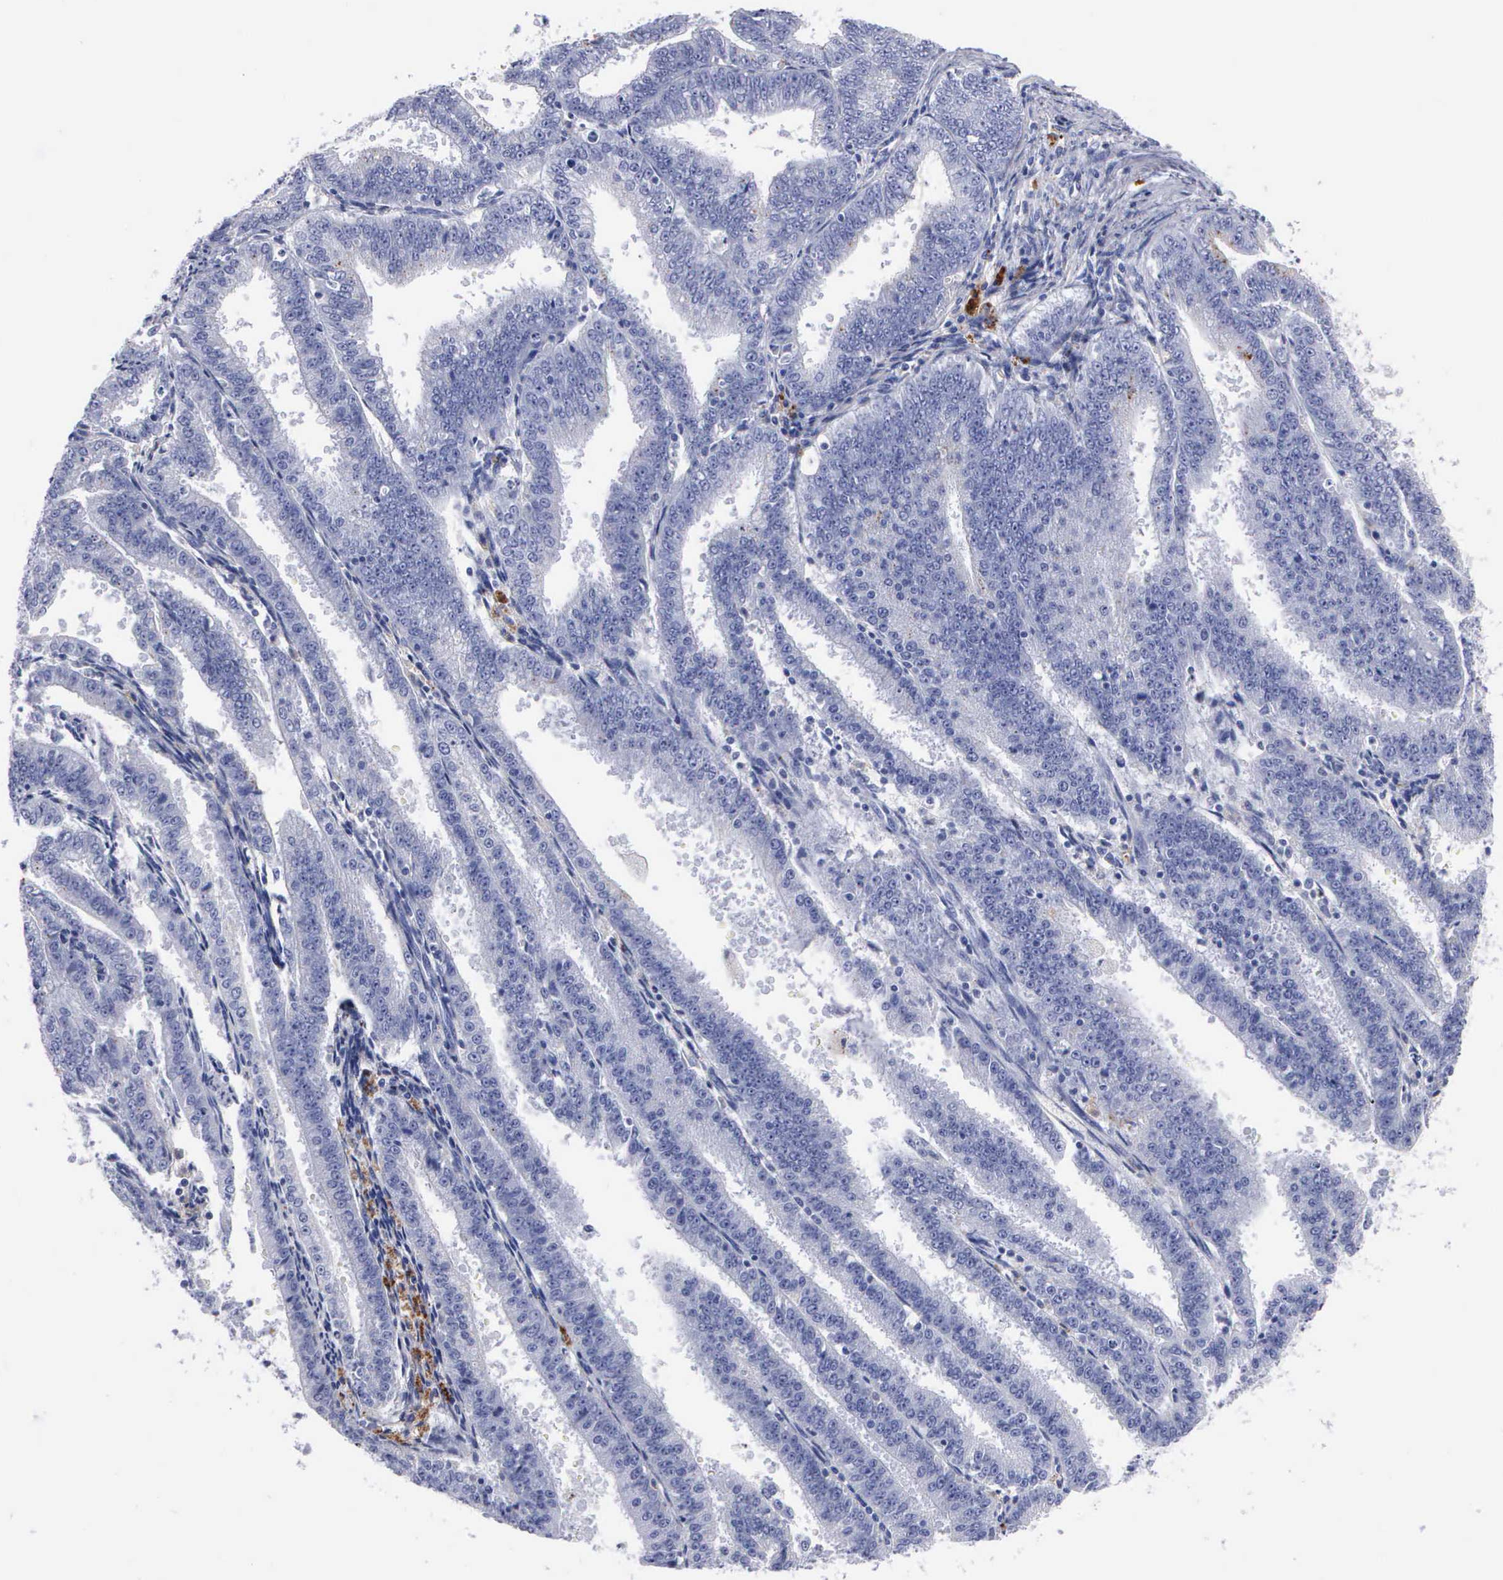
{"staining": {"intensity": "negative", "quantity": "none", "location": "none"}, "tissue": "endometrial cancer", "cell_type": "Tumor cells", "image_type": "cancer", "snomed": [{"axis": "morphology", "description": "Adenocarcinoma, NOS"}, {"axis": "topography", "description": "Endometrium"}], "caption": "Endometrial cancer (adenocarcinoma) was stained to show a protein in brown. There is no significant expression in tumor cells.", "gene": "CTSL", "patient": {"sex": "female", "age": 66}}